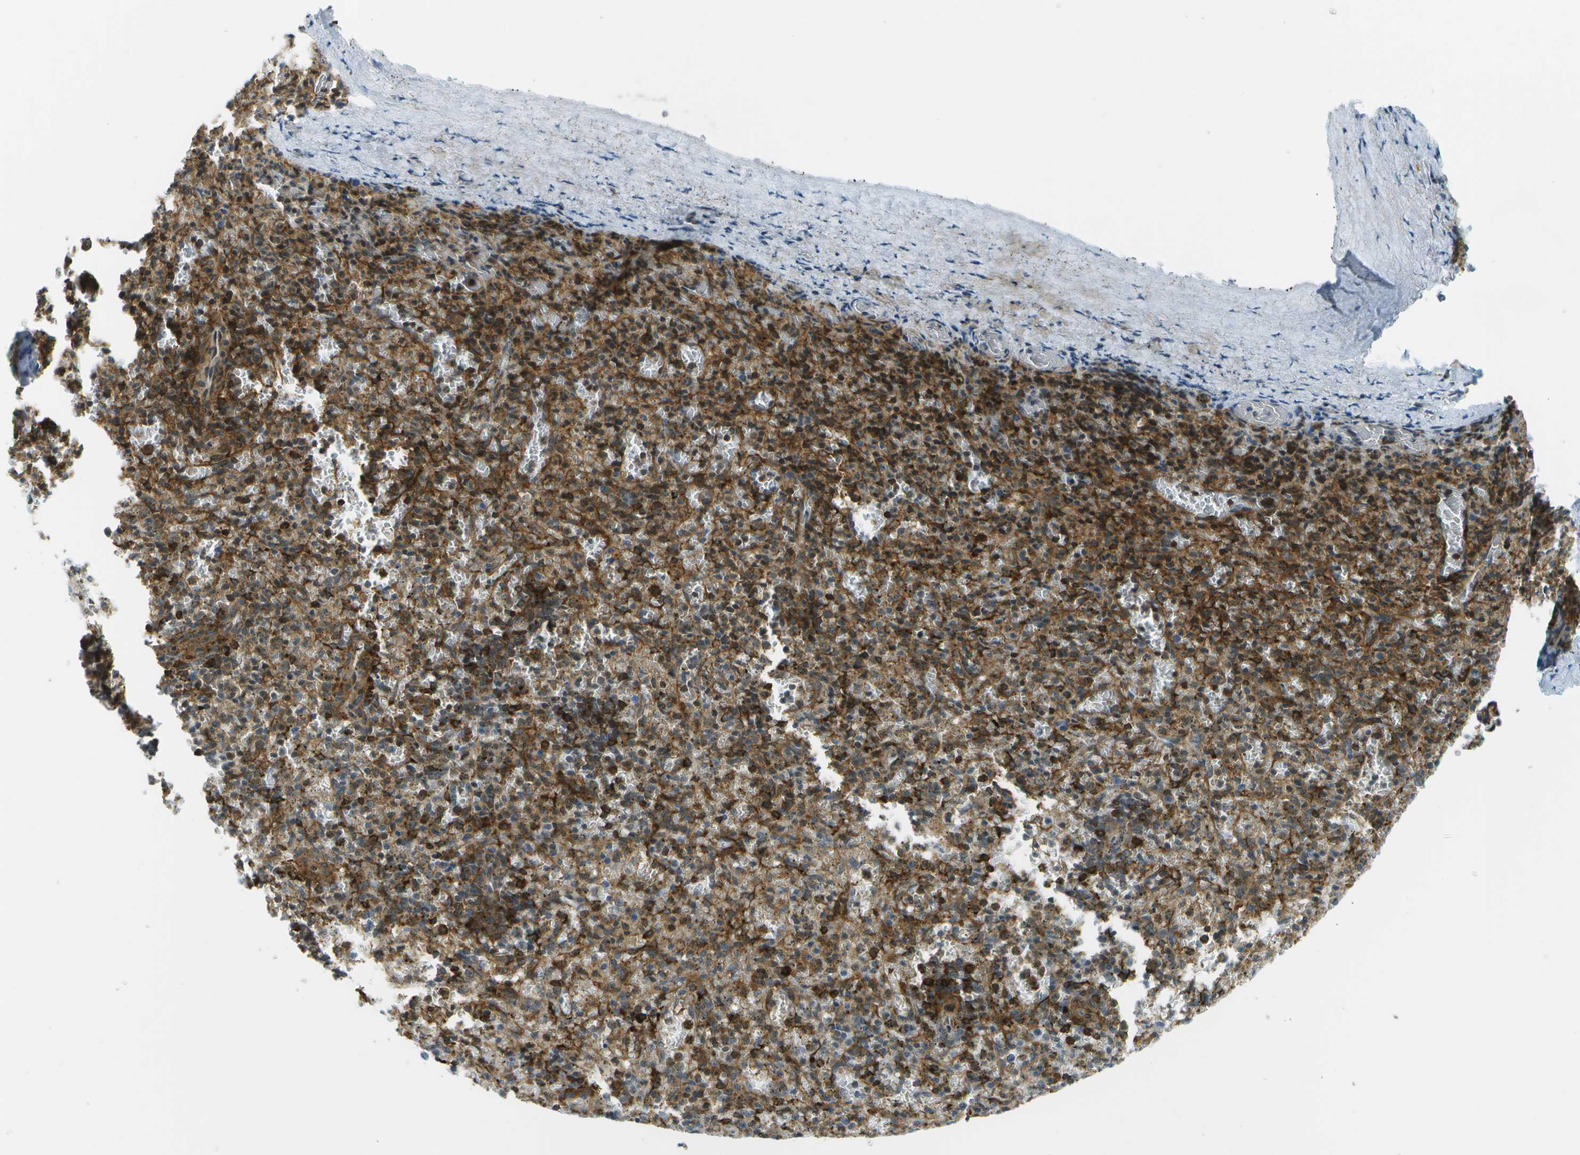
{"staining": {"intensity": "strong", "quantity": "25%-75%", "location": "cytoplasmic/membranous"}, "tissue": "spleen", "cell_type": "Cells in red pulp", "image_type": "normal", "snomed": [{"axis": "morphology", "description": "Normal tissue, NOS"}, {"axis": "topography", "description": "Spleen"}], "caption": "IHC of benign spleen demonstrates high levels of strong cytoplasmic/membranous staining in about 25%-75% of cells in red pulp.", "gene": "TMTC1", "patient": {"sex": "male", "age": 72}}